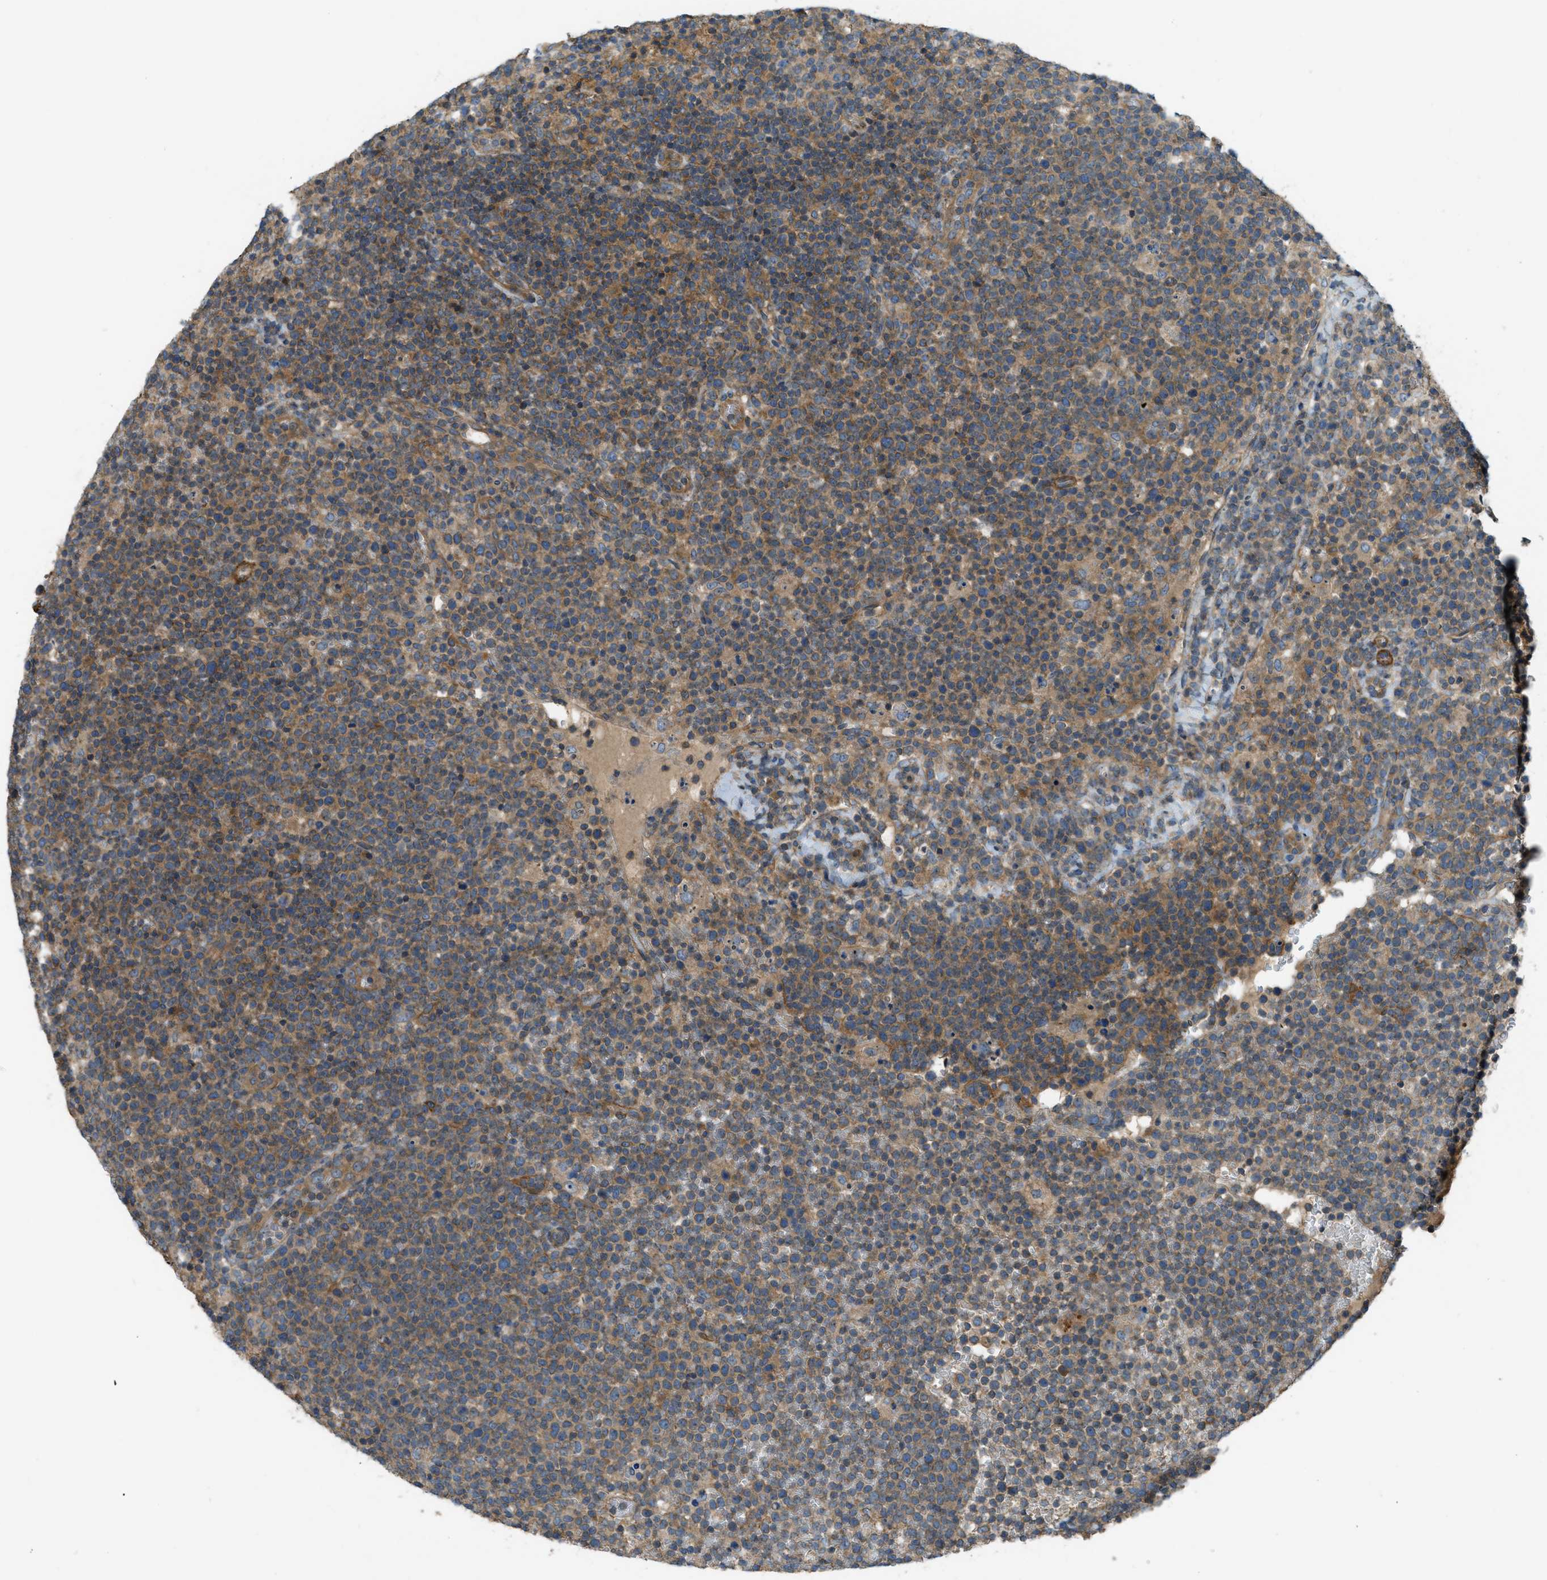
{"staining": {"intensity": "moderate", "quantity": ">75%", "location": "cytoplasmic/membranous"}, "tissue": "lymphoma", "cell_type": "Tumor cells", "image_type": "cancer", "snomed": [{"axis": "morphology", "description": "Malignant lymphoma, non-Hodgkin's type, High grade"}, {"axis": "topography", "description": "Lymph node"}], "caption": "A brown stain highlights moderate cytoplasmic/membranous positivity of a protein in human malignant lymphoma, non-Hodgkin's type (high-grade) tumor cells.", "gene": "VEZT", "patient": {"sex": "male", "age": 61}}